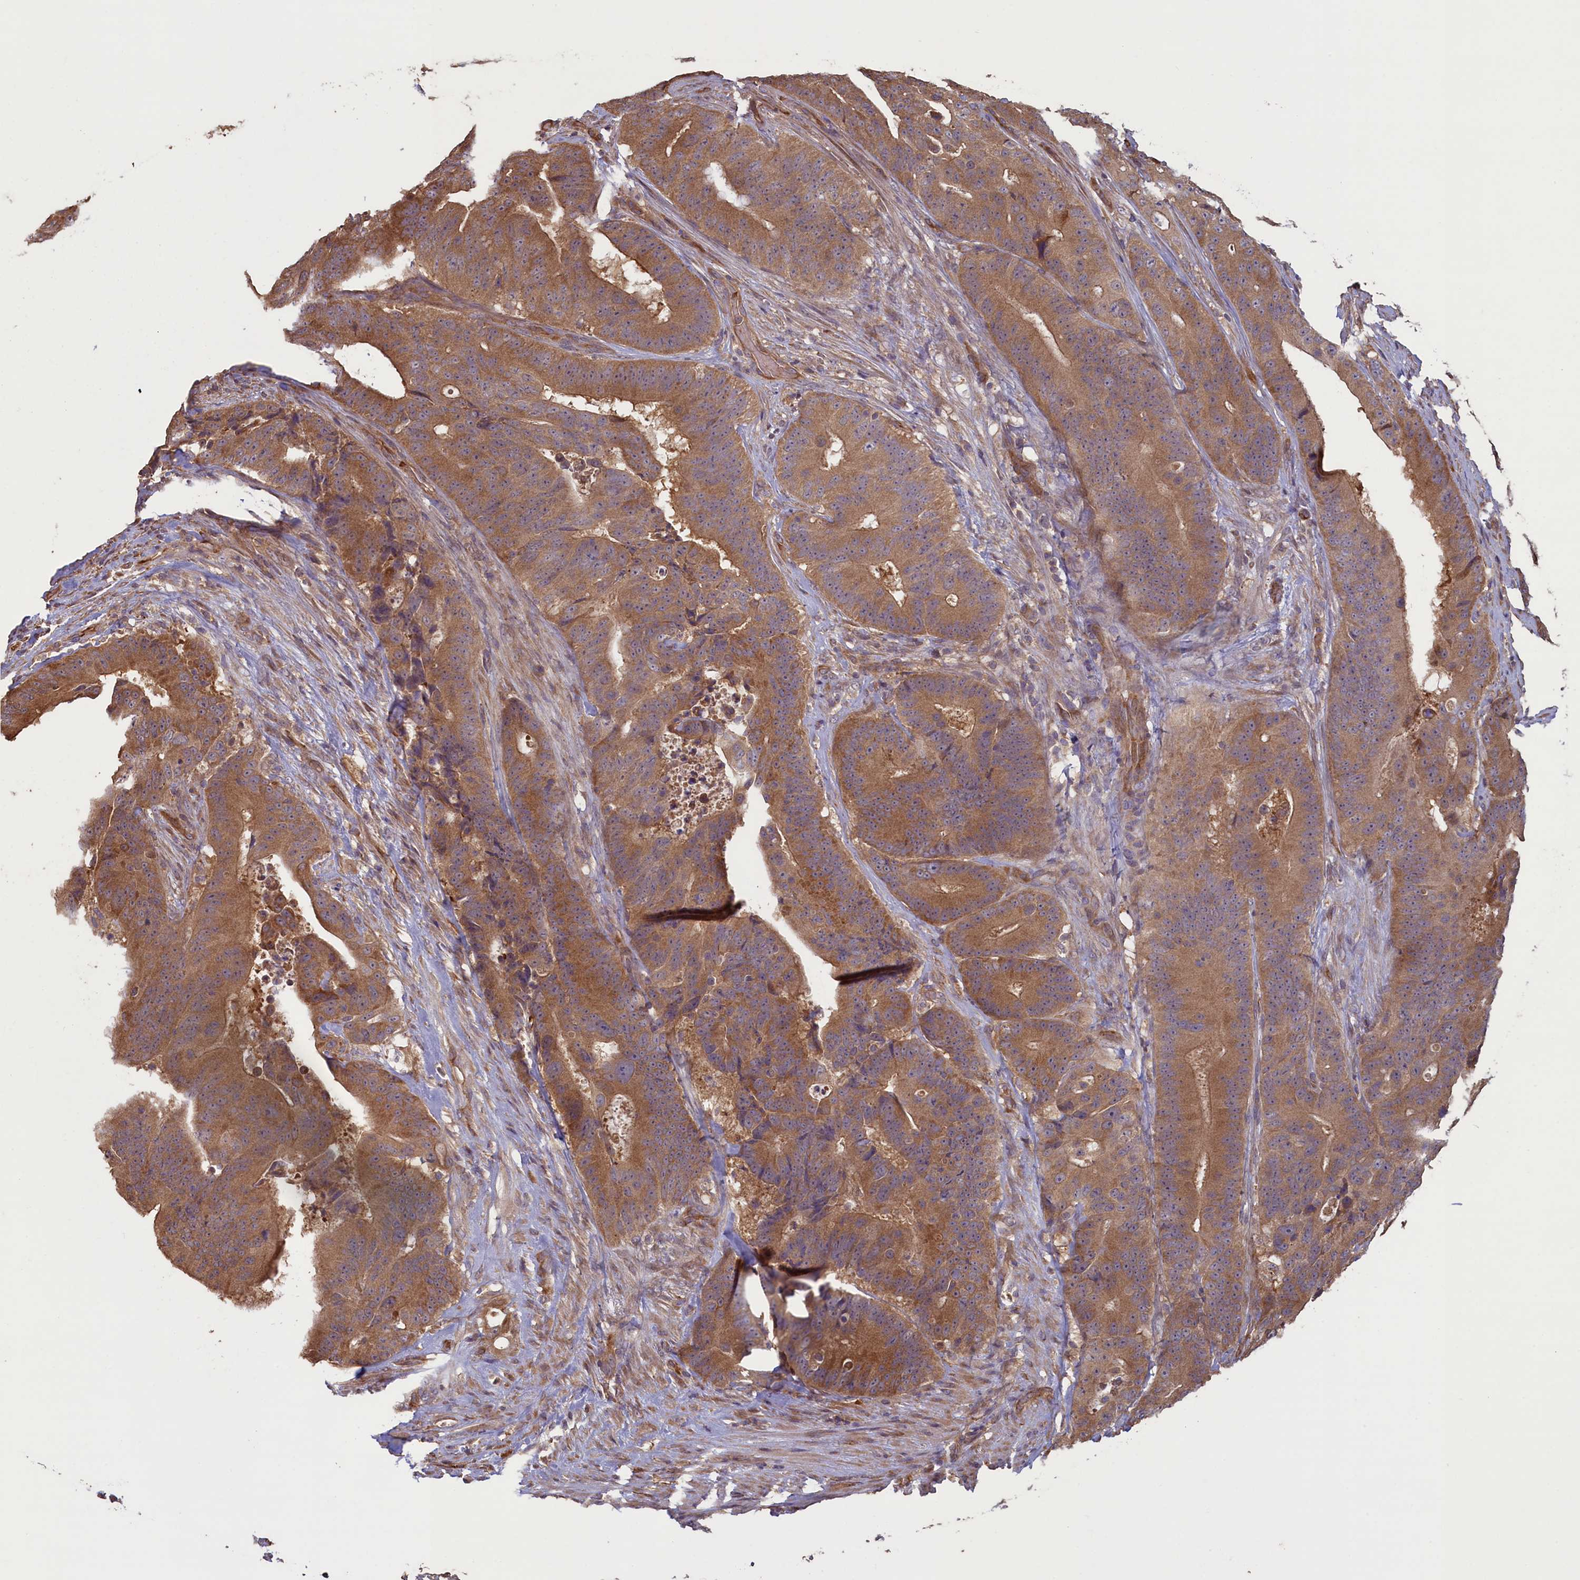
{"staining": {"intensity": "moderate", "quantity": ">75%", "location": "cytoplasmic/membranous"}, "tissue": "colorectal cancer", "cell_type": "Tumor cells", "image_type": "cancer", "snomed": [{"axis": "morphology", "description": "Adenocarcinoma, NOS"}, {"axis": "topography", "description": "Colon"}], "caption": "Moderate cytoplasmic/membranous protein expression is seen in approximately >75% of tumor cells in adenocarcinoma (colorectal).", "gene": "CIAO2B", "patient": {"sex": "male", "age": 83}}